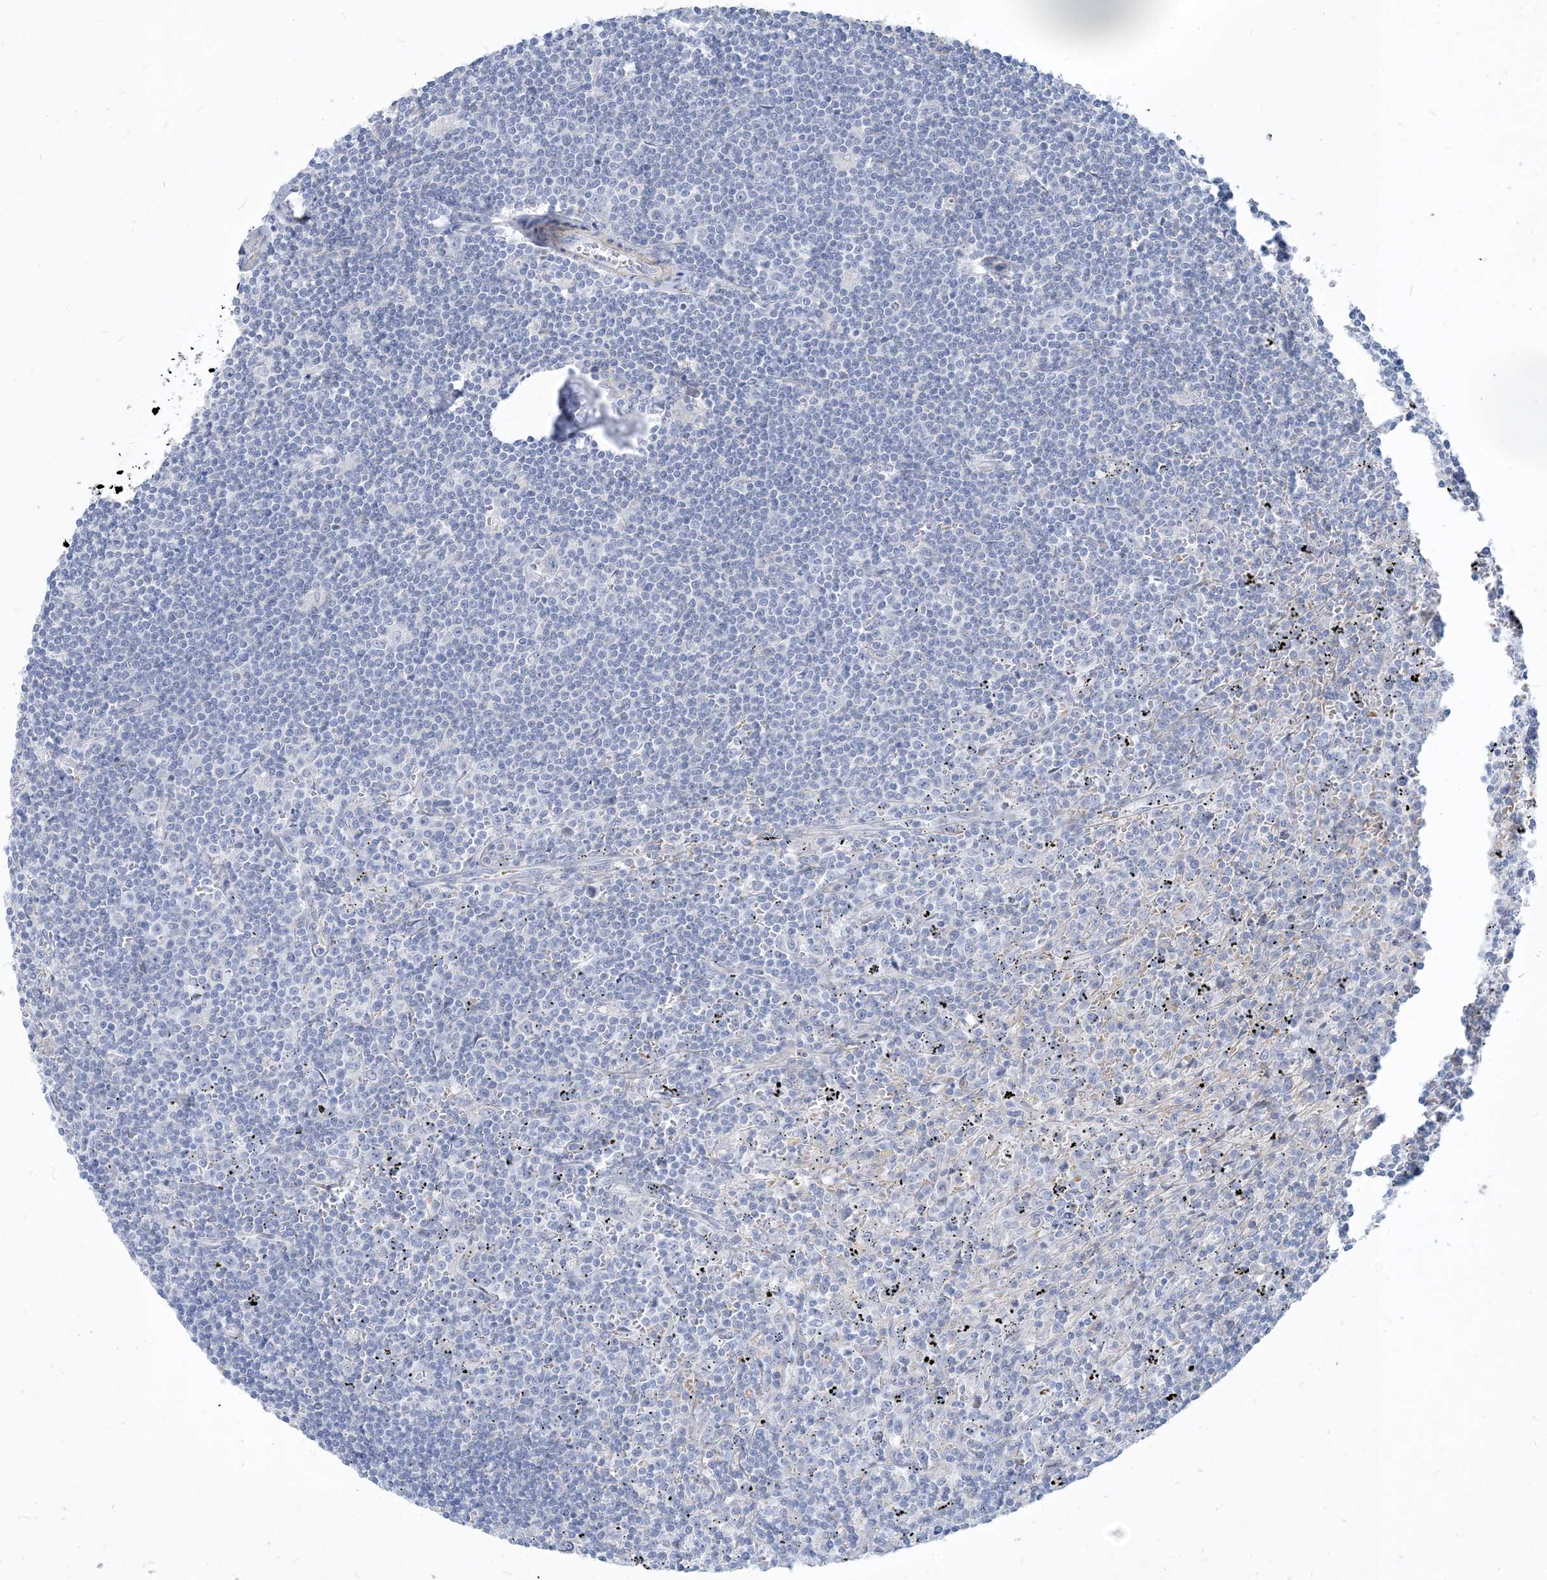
{"staining": {"intensity": "negative", "quantity": "none", "location": "none"}, "tissue": "lymphoma", "cell_type": "Tumor cells", "image_type": "cancer", "snomed": [{"axis": "morphology", "description": "Malignant lymphoma, non-Hodgkin's type, Low grade"}, {"axis": "topography", "description": "Spleen"}], "caption": "Immunohistochemistry of human malignant lymphoma, non-Hodgkin's type (low-grade) displays no positivity in tumor cells.", "gene": "MOXD1", "patient": {"sex": "male", "age": 76}}